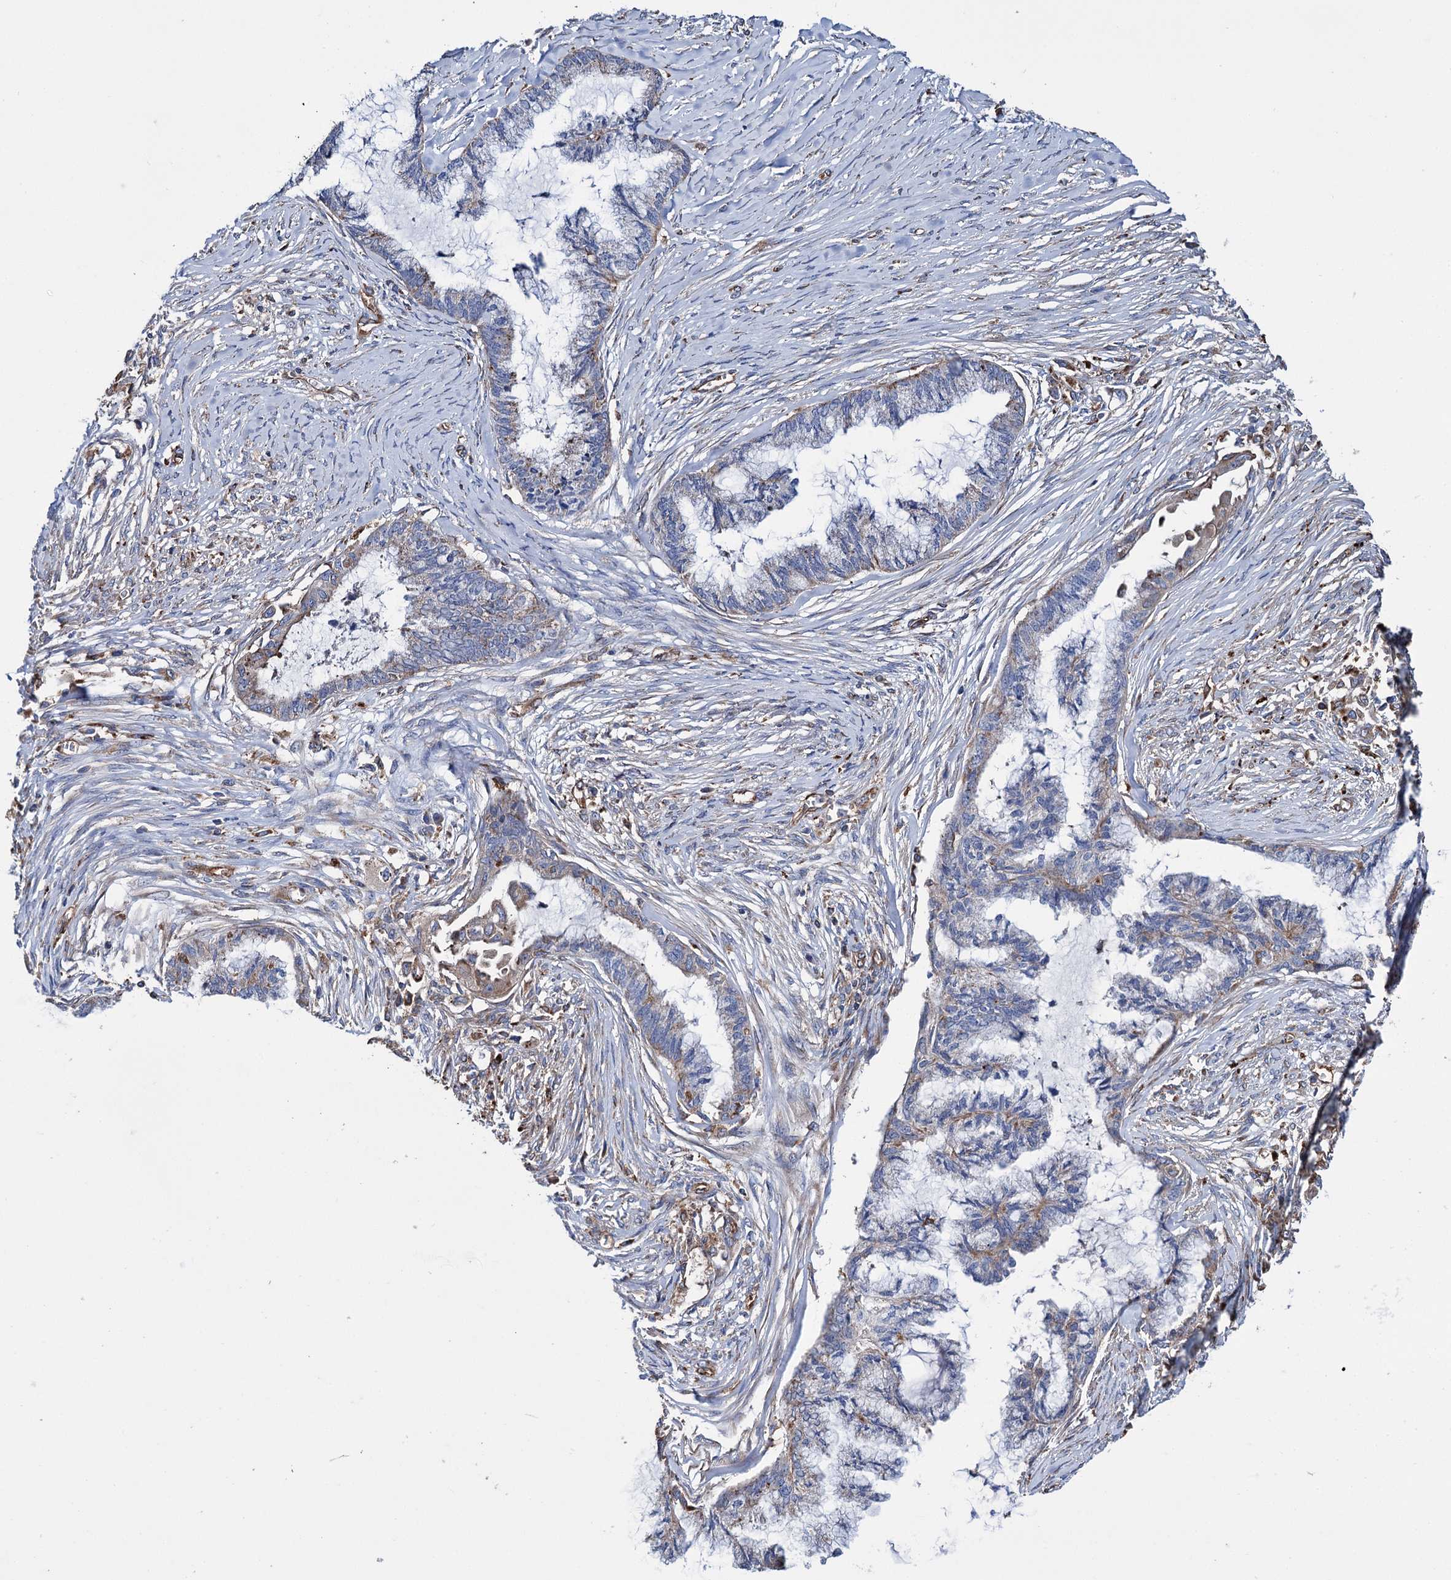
{"staining": {"intensity": "weak", "quantity": "<25%", "location": "cytoplasmic/membranous"}, "tissue": "endometrial cancer", "cell_type": "Tumor cells", "image_type": "cancer", "snomed": [{"axis": "morphology", "description": "Adenocarcinoma, NOS"}, {"axis": "topography", "description": "Endometrium"}], "caption": "Immunohistochemistry image of endometrial adenocarcinoma stained for a protein (brown), which reveals no positivity in tumor cells.", "gene": "SCPEP1", "patient": {"sex": "female", "age": 86}}